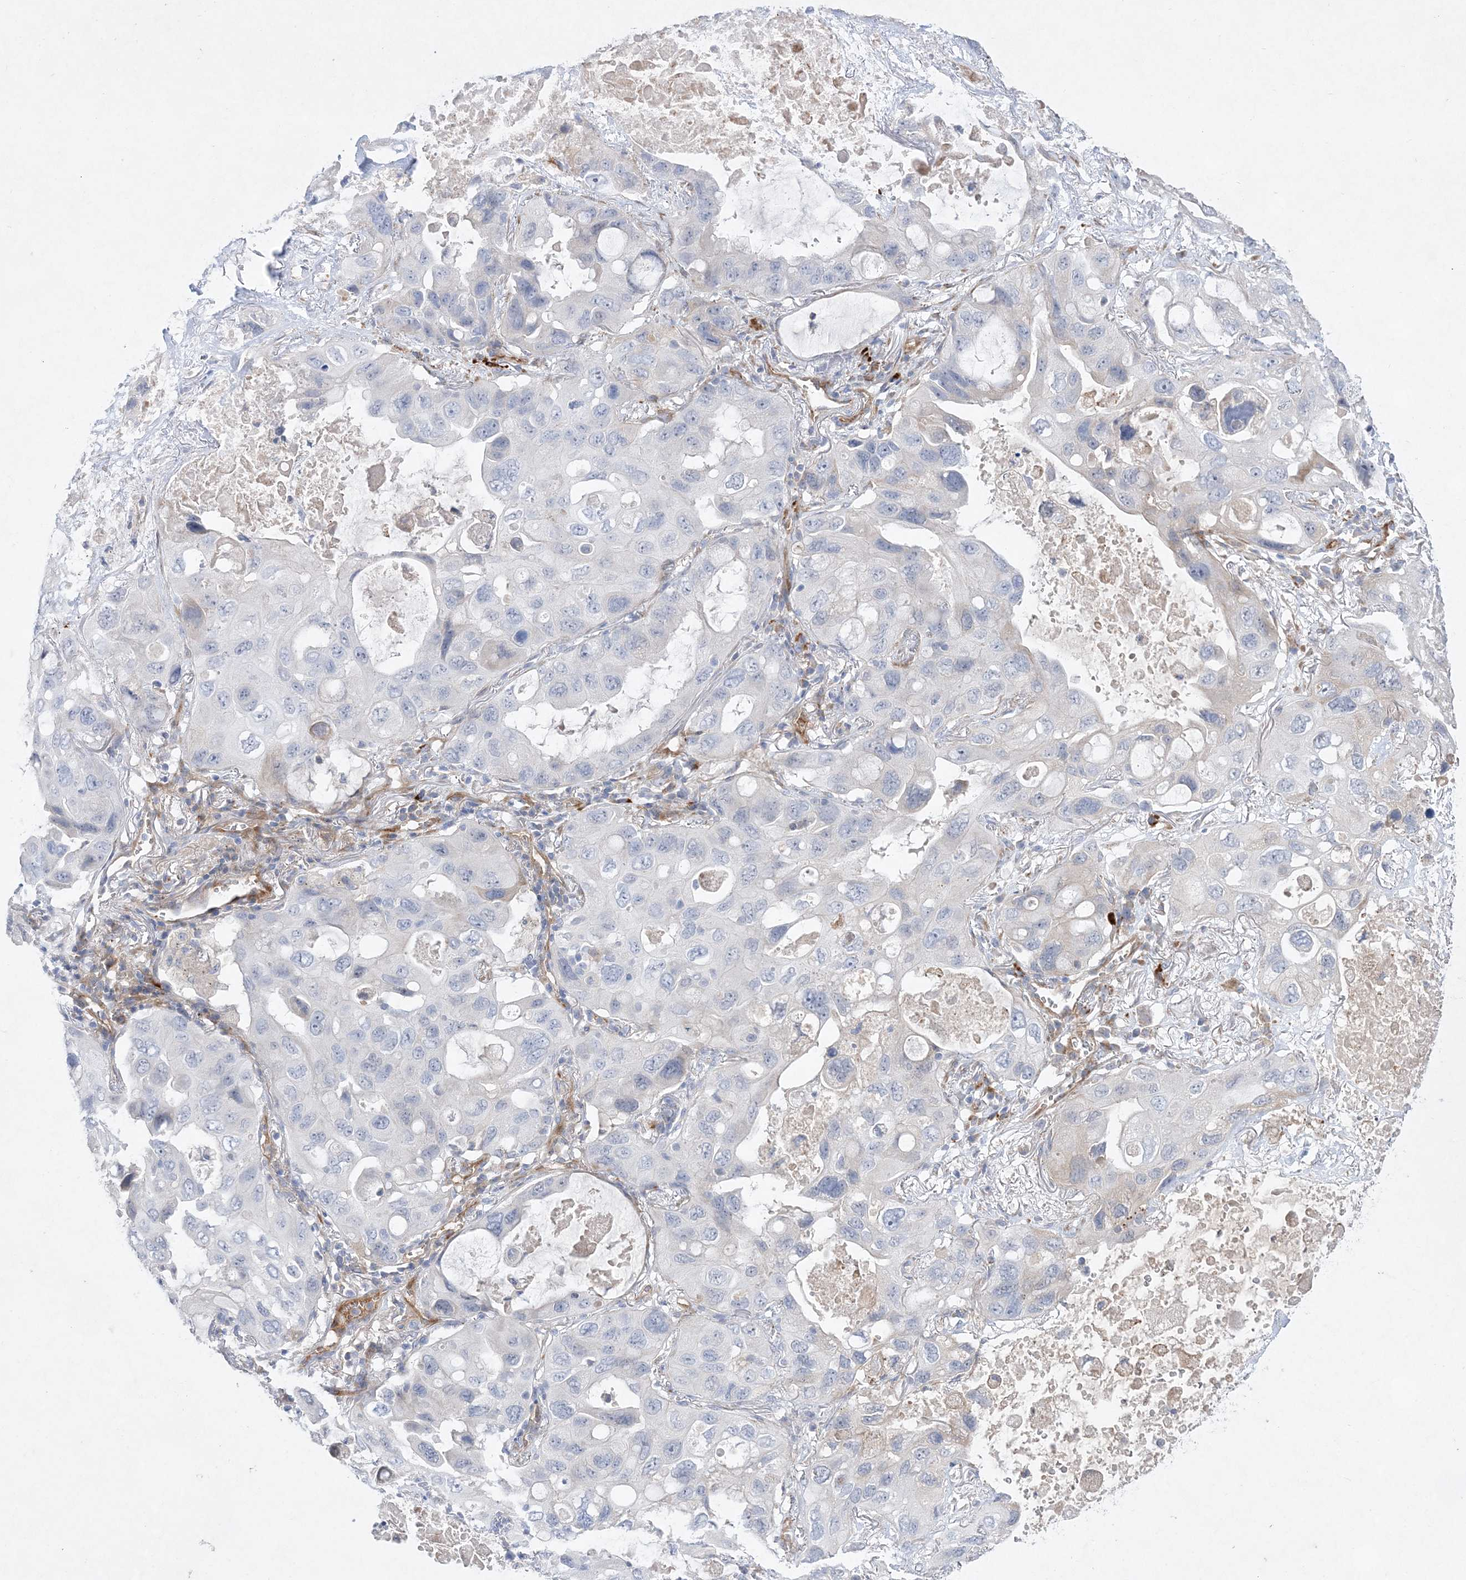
{"staining": {"intensity": "negative", "quantity": "none", "location": "none"}, "tissue": "lung cancer", "cell_type": "Tumor cells", "image_type": "cancer", "snomed": [{"axis": "morphology", "description": "Squamous cell carcinoma, NOS"}, {"axis": "topography", "description": "Lung"}], "caption": "High power microscopy micrograph of an IHC image of lung squamous cell carcinoma, revealing no significant positivity in tumor cells.", "gene": "TMEM132B", "patient": {"sex": "female", "age": 73}}